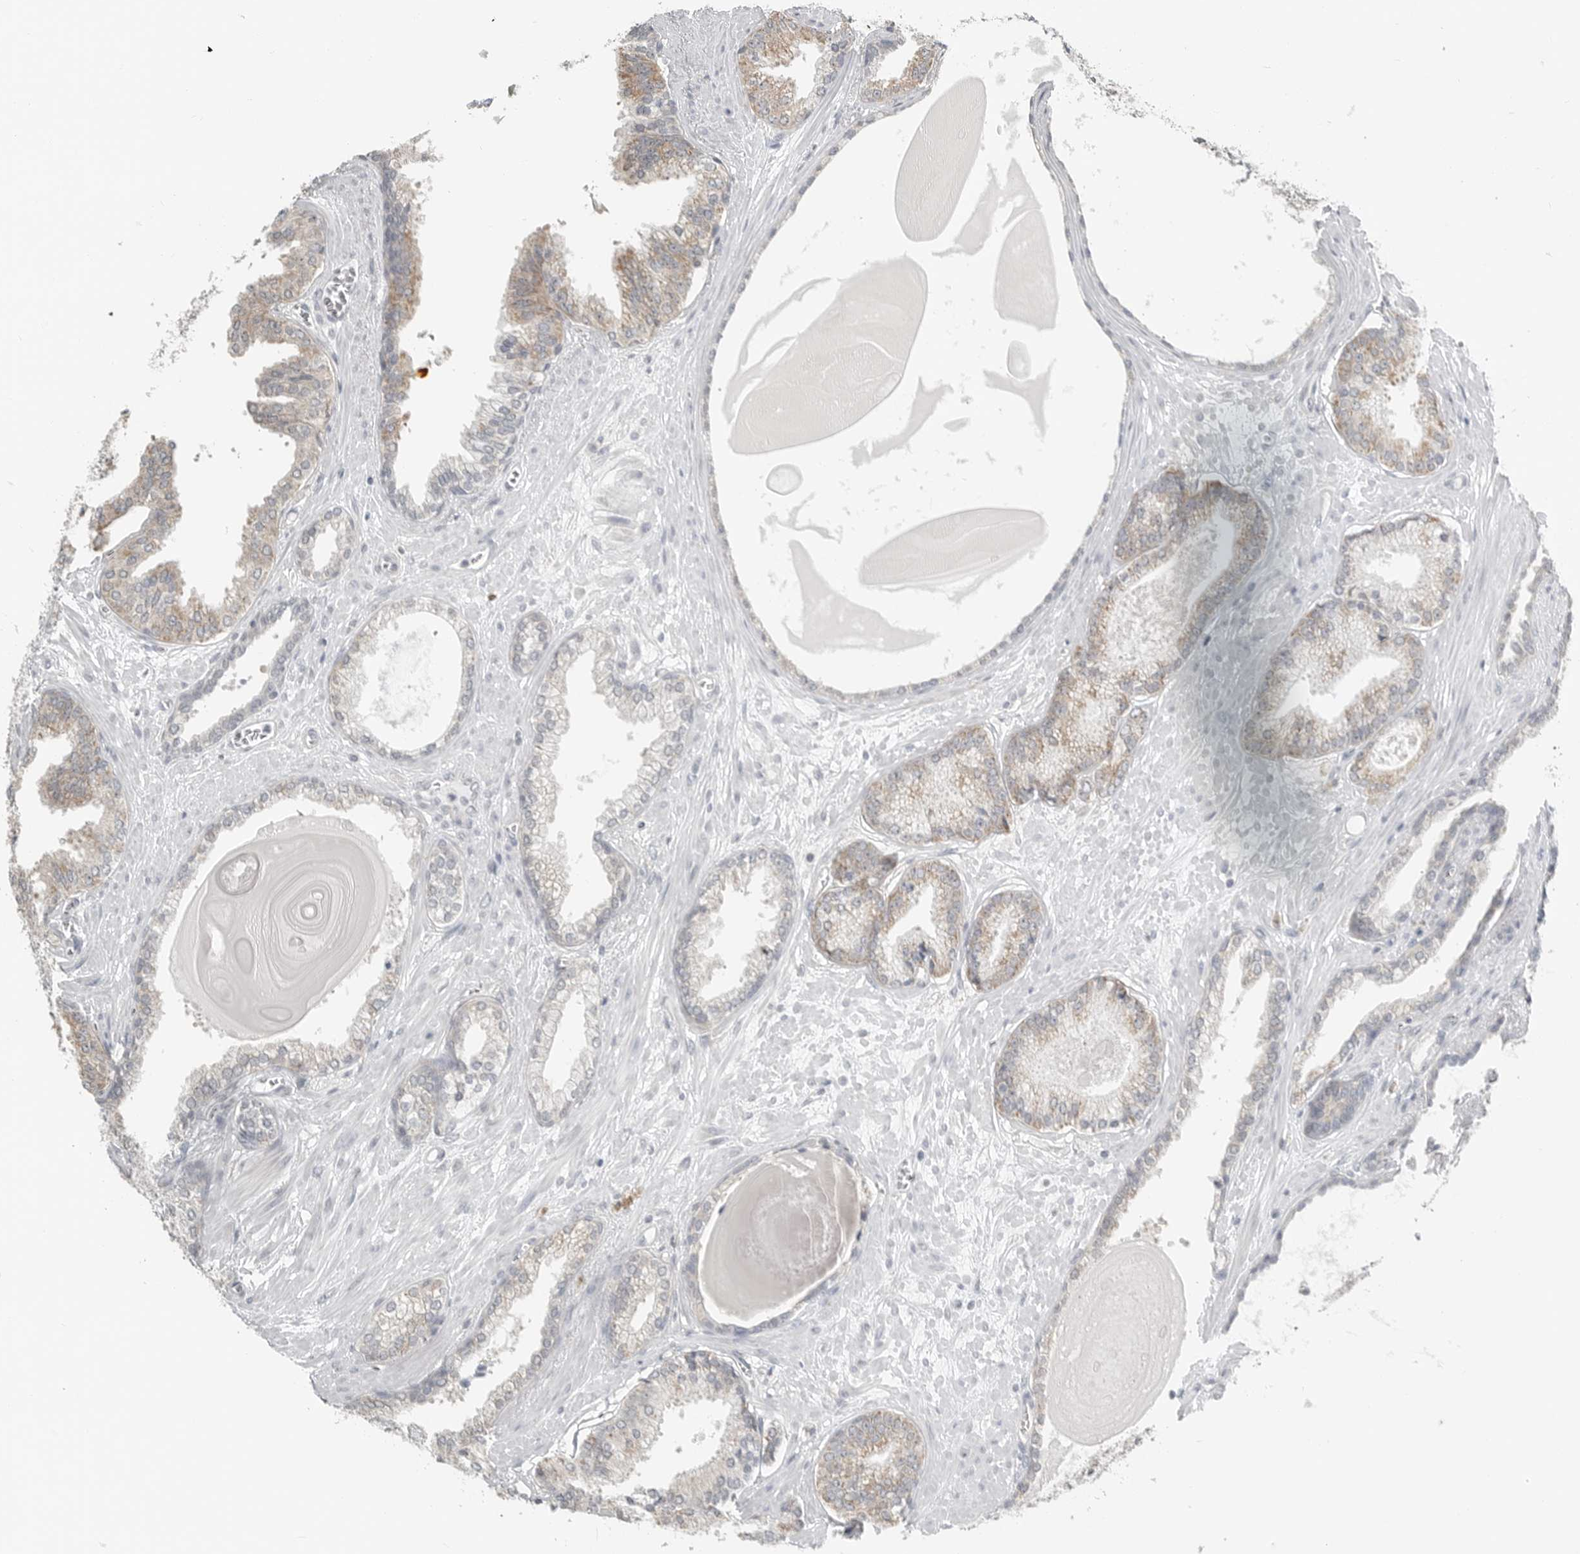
{"staining": {"intensity": "weak", "quantity": ">75%", "location": "cytoplasmic/membranous"}, "tissue": "prostate cancer", "cell_type": "Tumor cells", "image_type": "cancer", "snomed": [{"axis": "morphology", "description": "Adenocarcinoma, Low grade"}, {"axis": "topography", "description": "Prostate"}], "caption": "A micrograph of low-grade adenocarcinoma (prostate) stained for a protein reveals weak cytoplasmic/membranous brown staining in tumor cells.", "gene": "IL12RB2", "patient": {"sex": "male", "age": 70}}